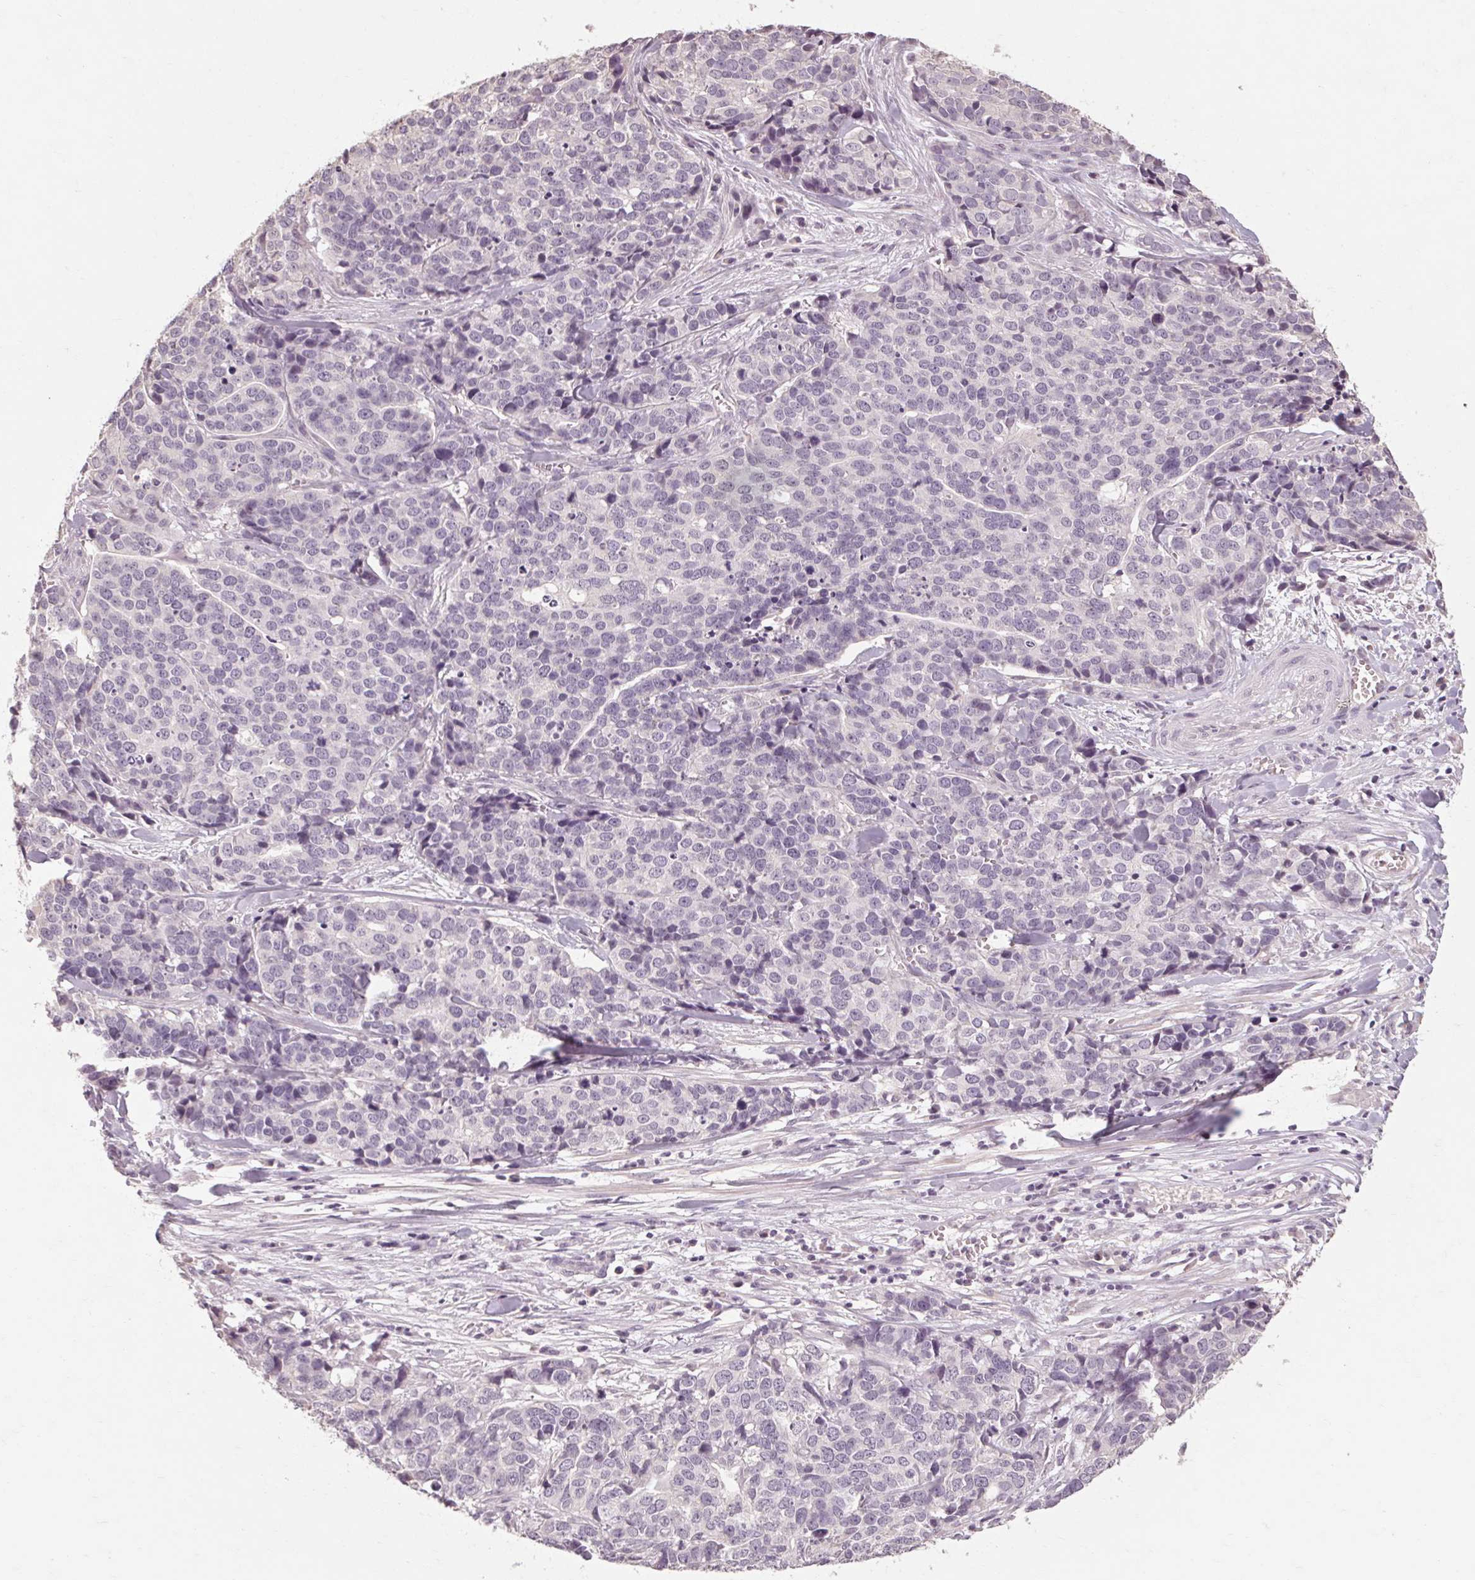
{"staining": {"intensity": "negative", "quantity": "none", "location": "none"}, "tissue": "ovarian cancer", "cell_type": "Tumor cells", "image_type": "cancer", "snomed": [{"axis": "morphology", "description": "Carcinoma, endometroid"}, {"axis": "topography", "description": "Ovary"}], "caption": "The micrograph shows no staining of tumor cells in endometroid carcinoma (ovarian).", "gene": "POMC", "patient": {"sex": "female", "age": 65}}